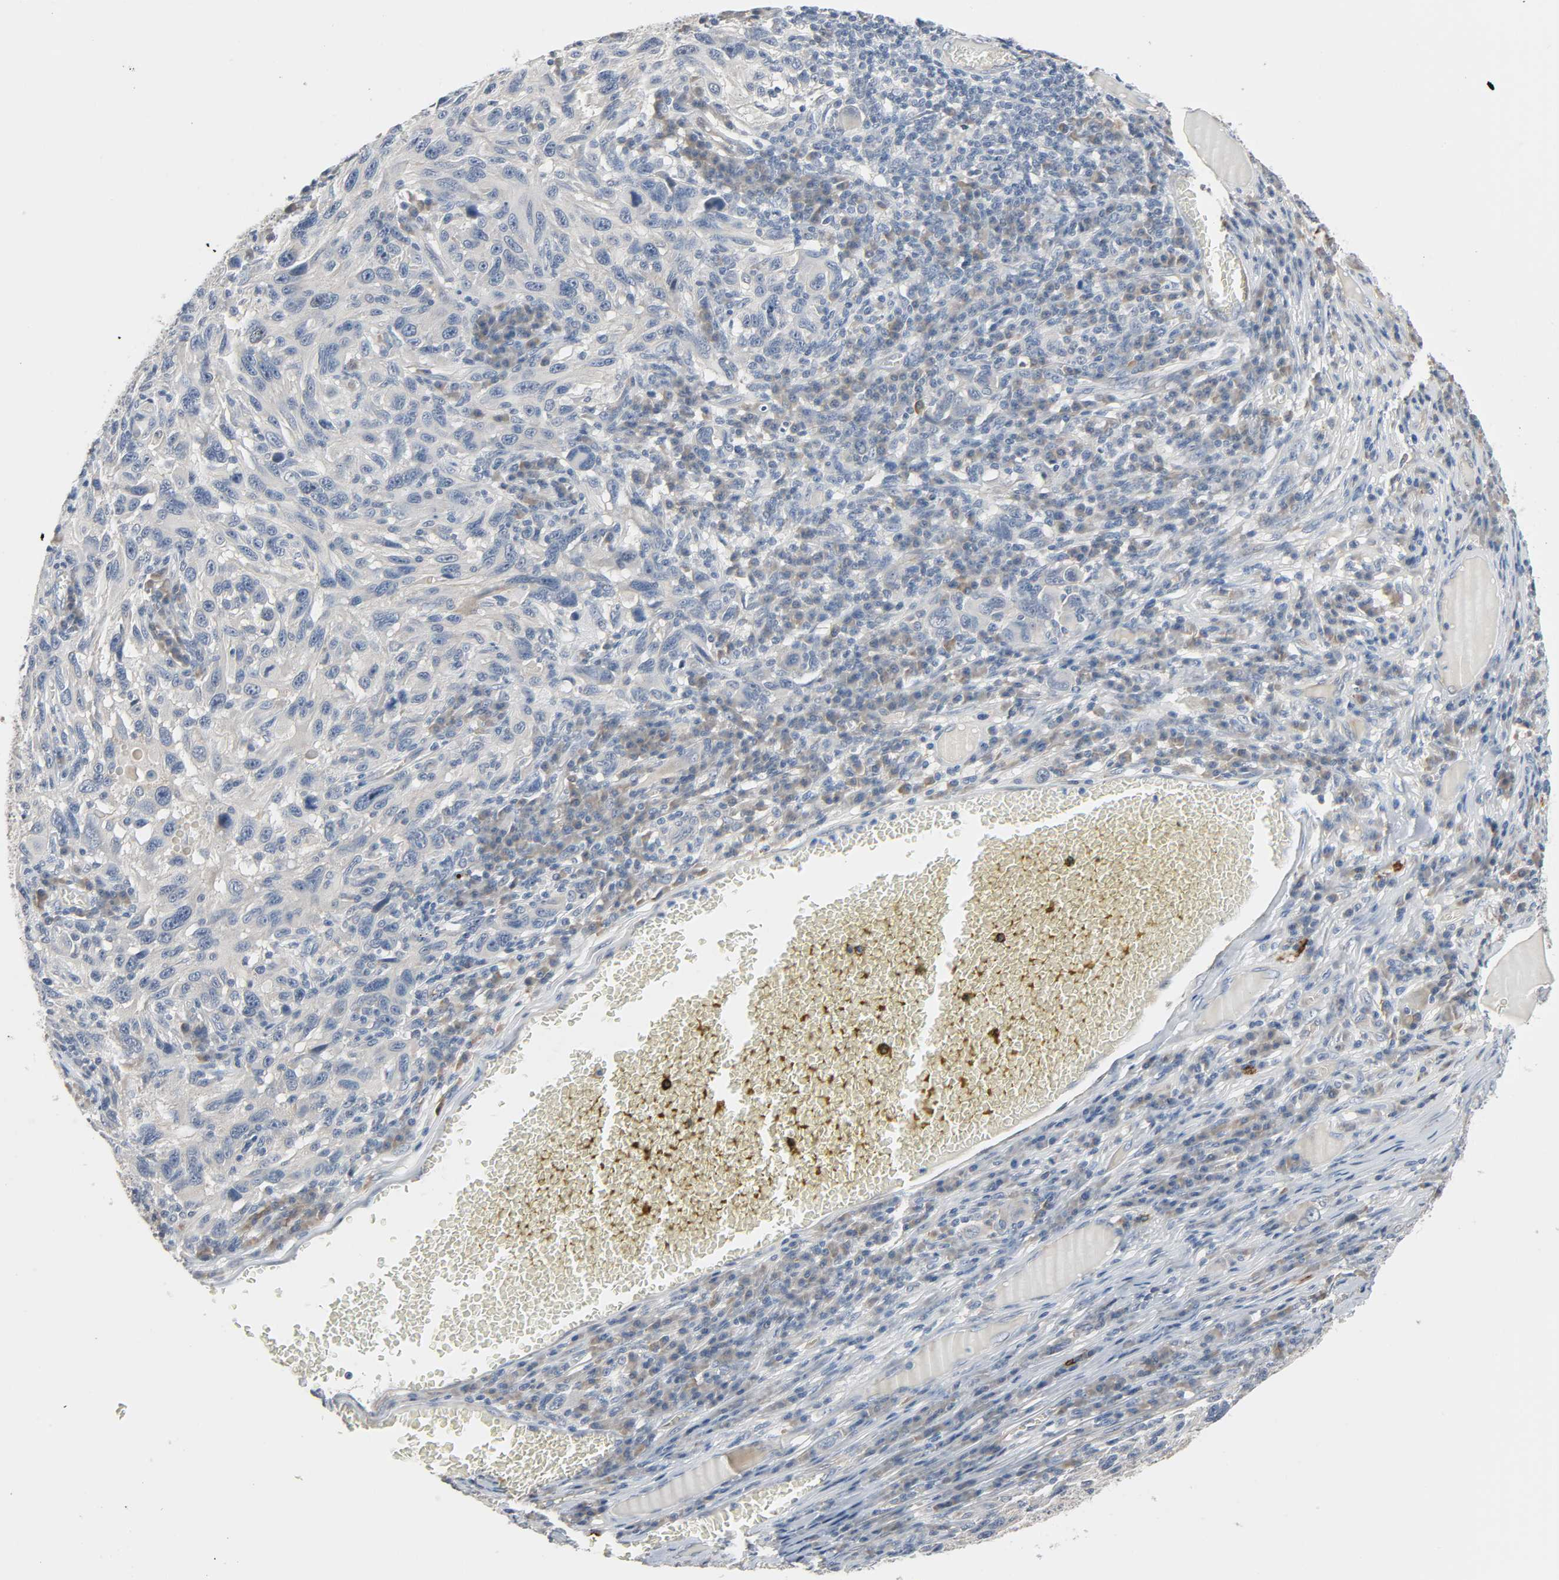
{"staining": {"intensity": "negative", "quantity": "none", "location": "none"}, "tissue": "melanoma", "cell_type": "Tumor cells", "image_type": "cancer", "snomed": [{"axis": "morphology", "description": "Malignant melanoma, NOS"}, {"axis": "topography", "description": "Skin"}], "caption": "An IHC micrograph of malignant melanoma is shown. There is no staining in tumor cells of malignant melanoma.", "gene": "LIMCH1", "patient": {"sex": "male", "age": 53}}